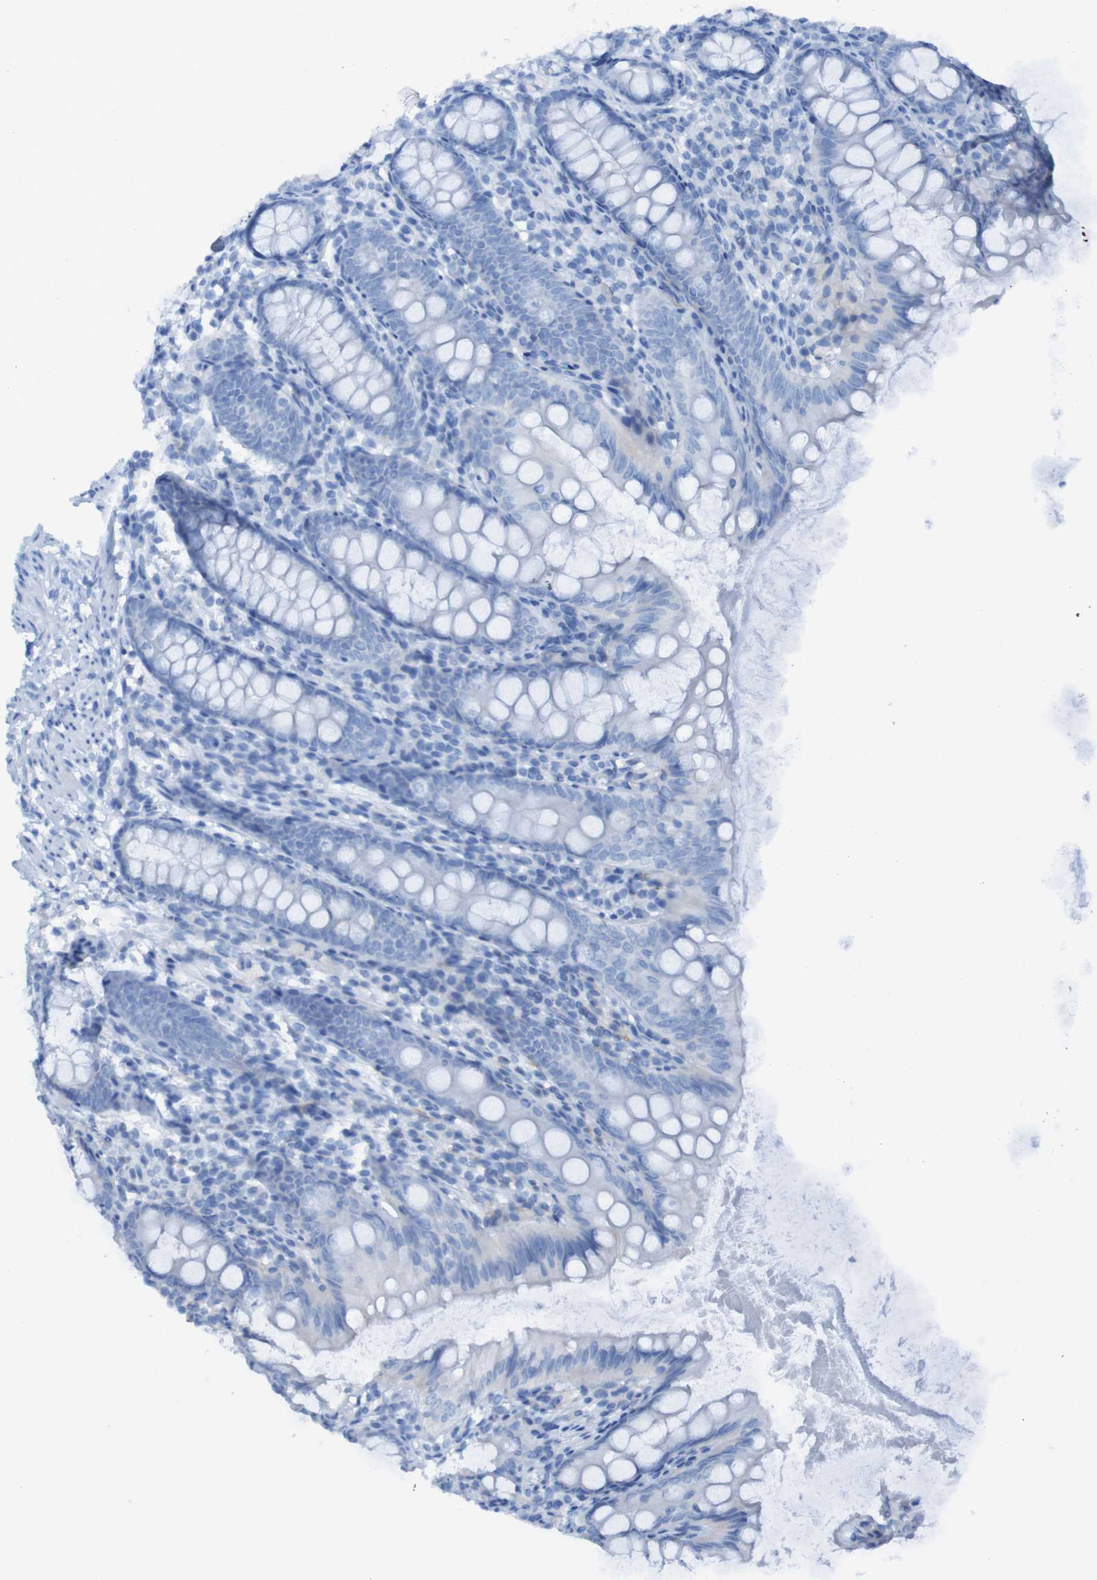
{"staining": {"intensity": "negative", "quantity": "none", "location": "none"}, "tissue": "appendix", "cell_type": "Glandular cells", "image_type": "normal", "snomed": [{"axis": "morphology", "description": "Normal tissue, NOS"}, {"axis": "topography", "description": "Appendix"}], "caption": "Immunohistochemistry (IHC) photomicrograph of benign appendix: appendix stained with DAB reveals no significant protein expression in glandular cells. (Brightfield microscopy of DAB IHC at high magnification).", "gene": "RNF182", "patient": {"sex": "female", "age": 77}}